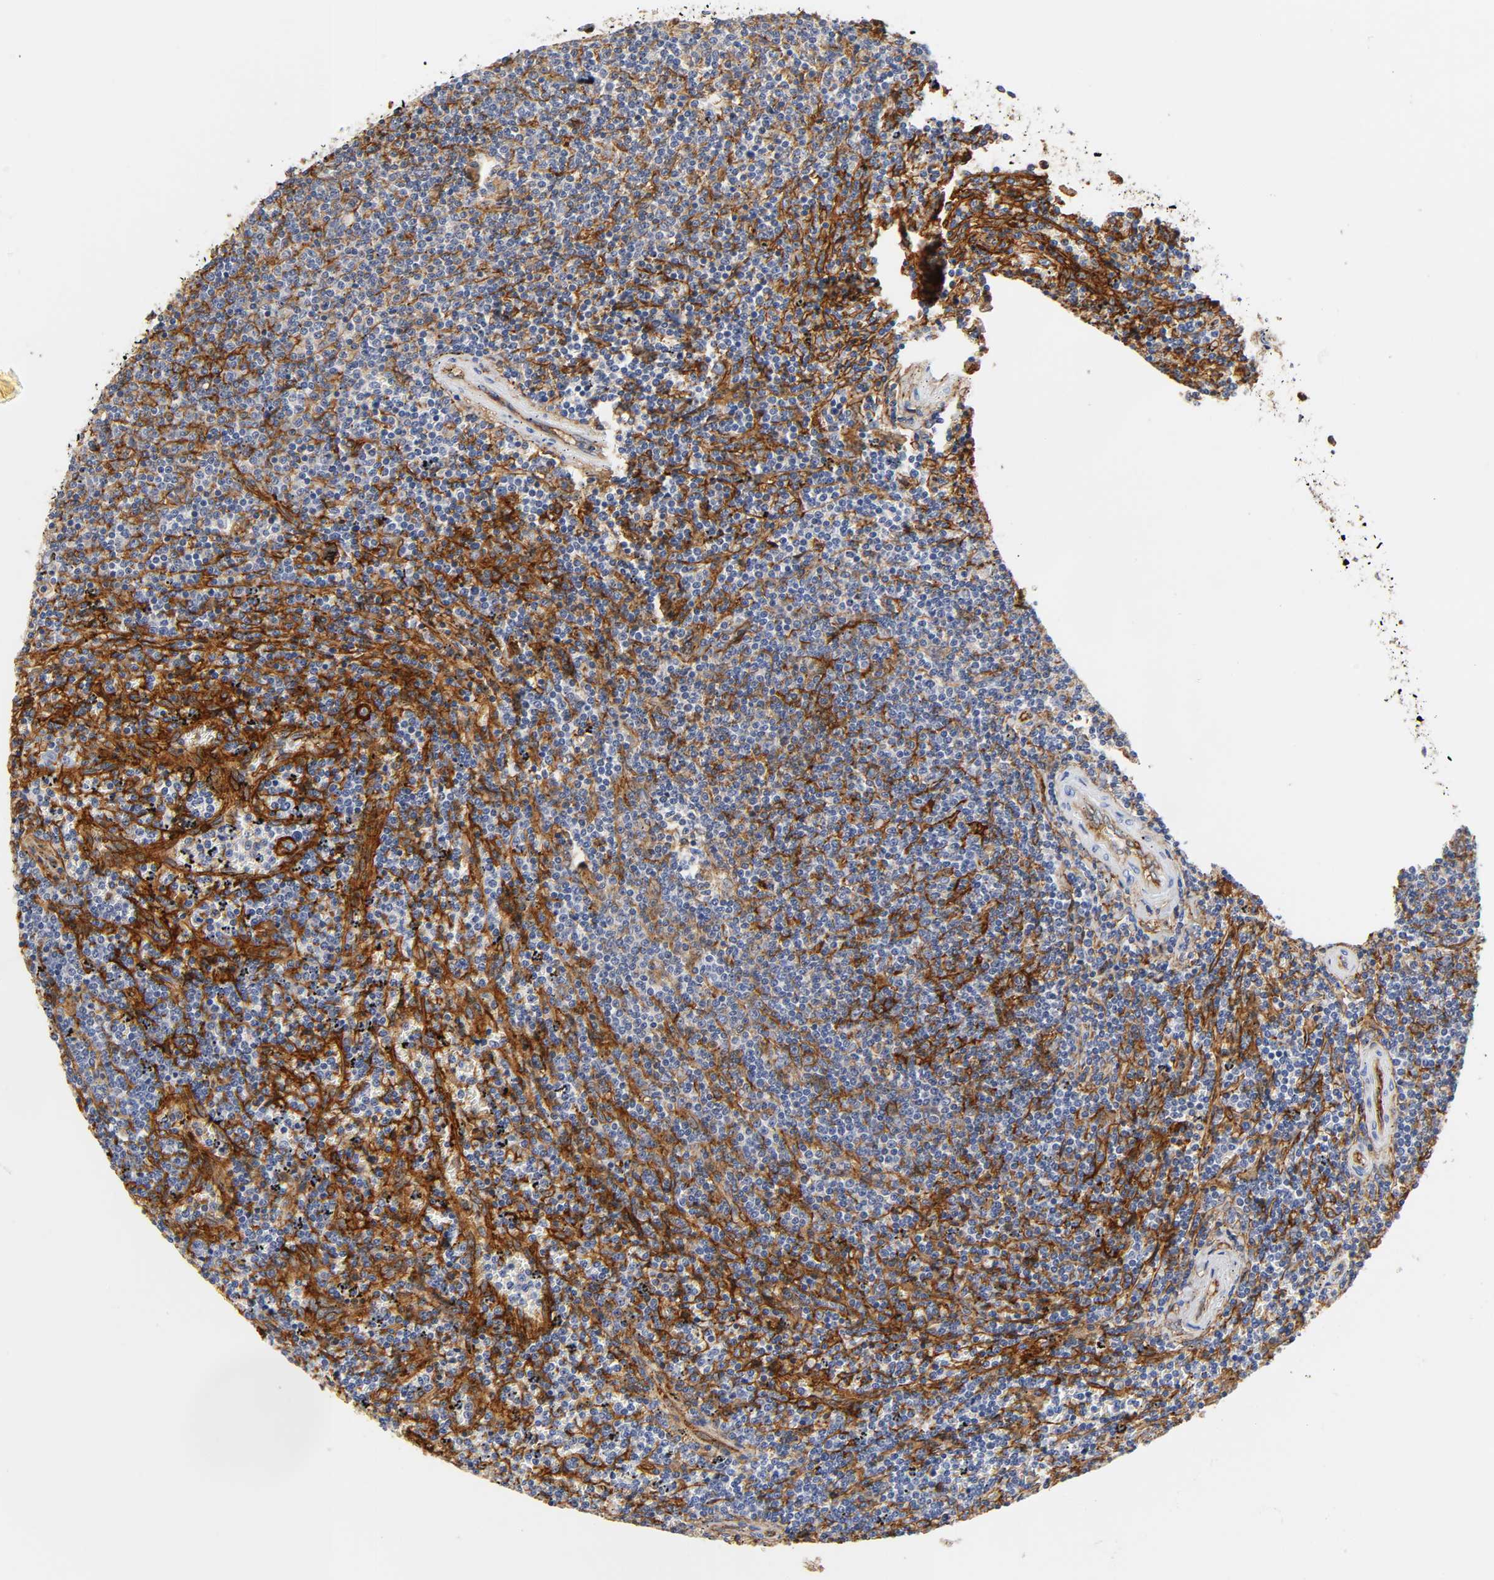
{"staining": {"intensity": "strong", "quantity": "<25%", "location": "cytoplasmic/membranous"}, "tissue": "lymphoma", "cell_type": "Tumor cells", "image_type": "cancer", "snomed": [{"axis": "morphology", "description": "Malignant lymphoma, non-Hodgkin's type, Low grade"}, {"axis": "topography", "description": "Spleen"}], "caption": "A histopathology image showing strong cytoplasmic/membranous positivity in approximately <25% of tumor cells in low-grade malignant lymphoma, non-Hodgkin's type, as visualized by brown immunohistochemical staining.", "gene": "ICAM1", "patient": {"sex": "female", "age": 50}}